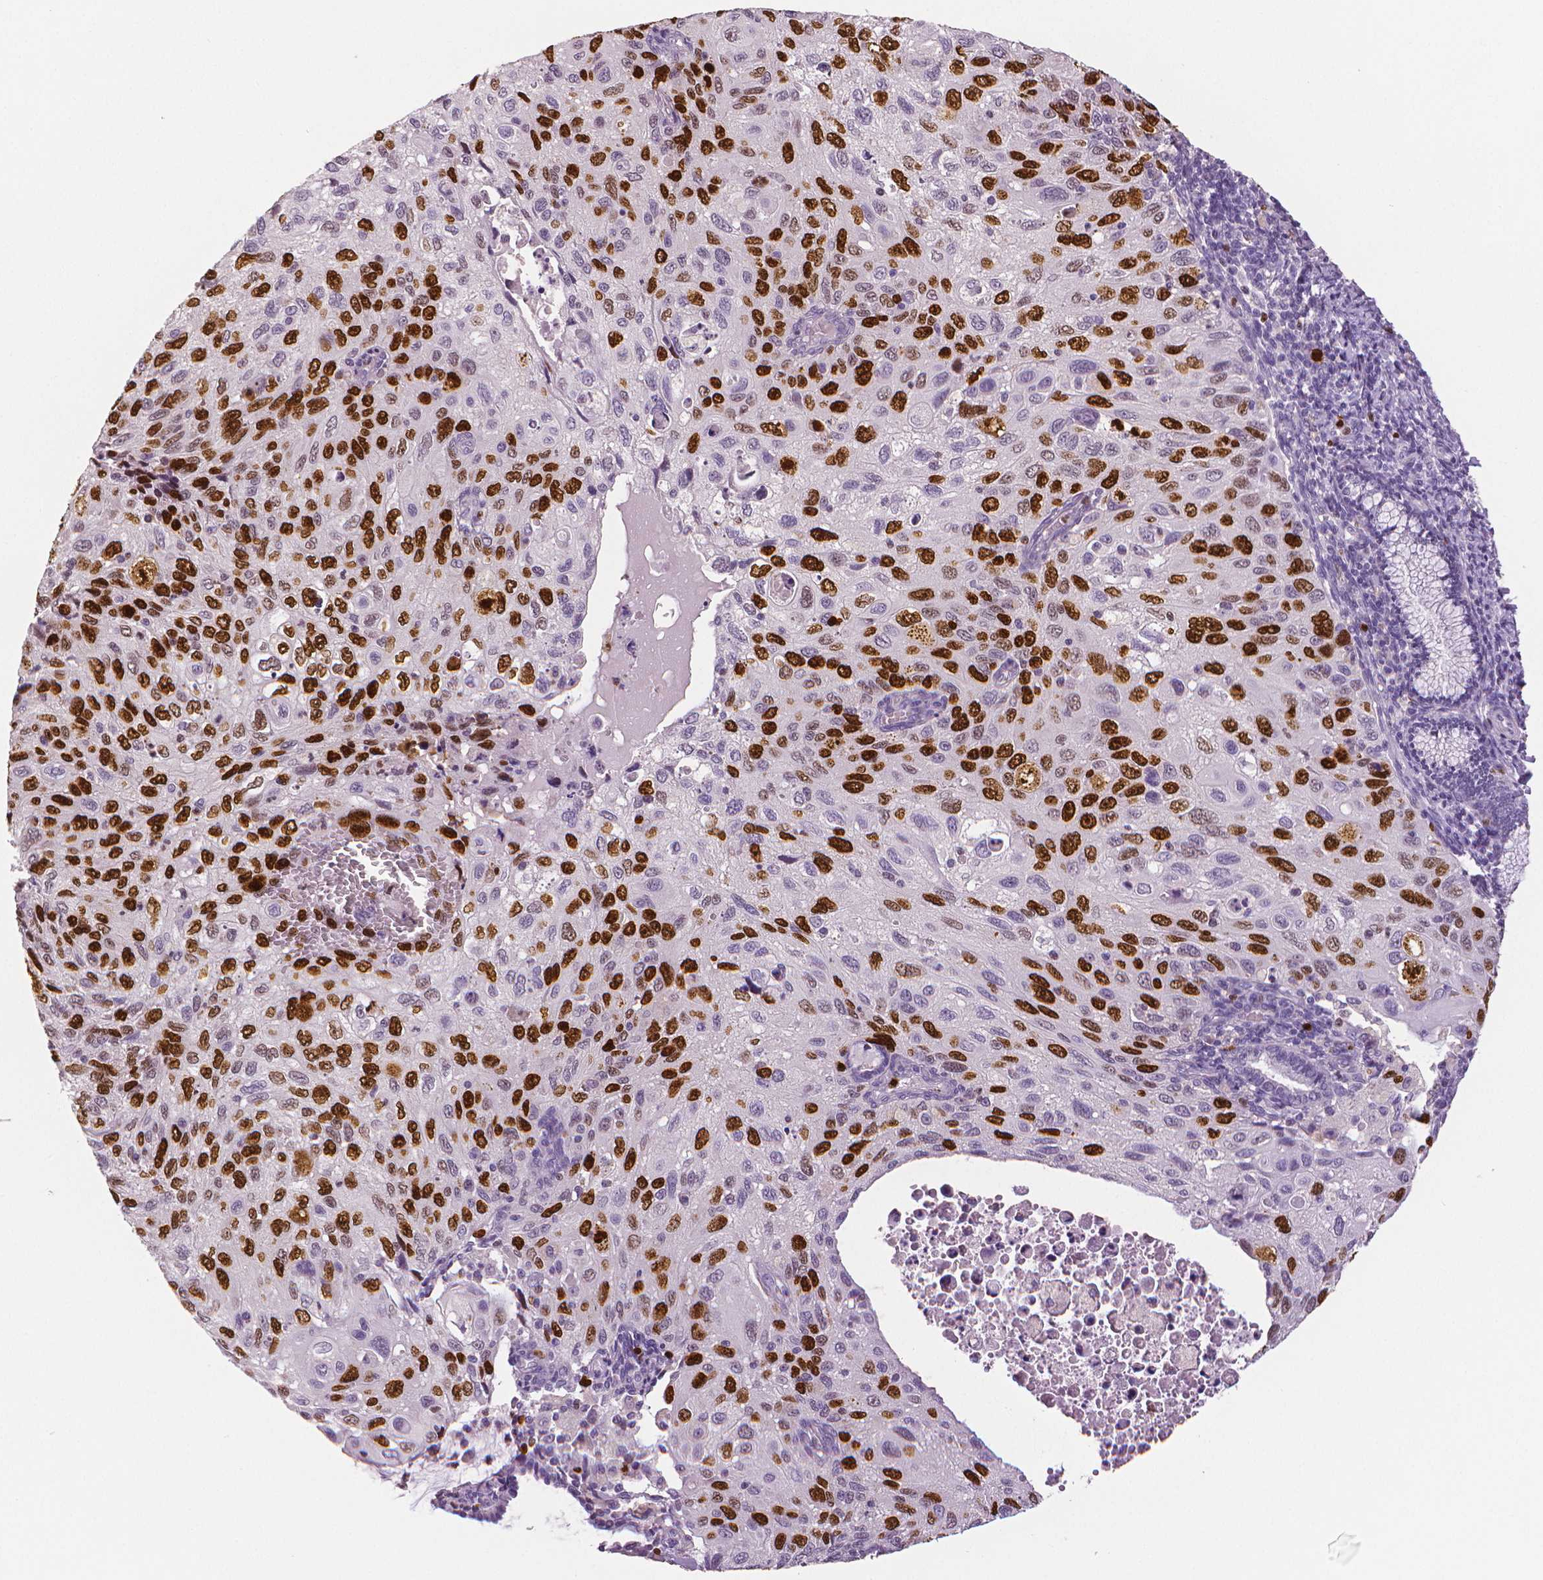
{"staining": {"intensity": "strong", "quantity": "25%-75%", "location": "nuclear"}, "tissue": "cervical cancer", "cell_type": "Tumor cells", "image_type": "cancer", "snomed": [{"axis": "morphology", "description": "Squamous cell carcinoma, NOS"}, {"axis": "topography", "description": "Cervix"}], "caption": "This image demonstrates IHC staining of human cervical cancer (squamous cell carcinoma), with high strong nuclear positivity in about 25%-75% of tumor cells.", "gene": "MKI67", "patient": {"sex": "female", "age": 70}}